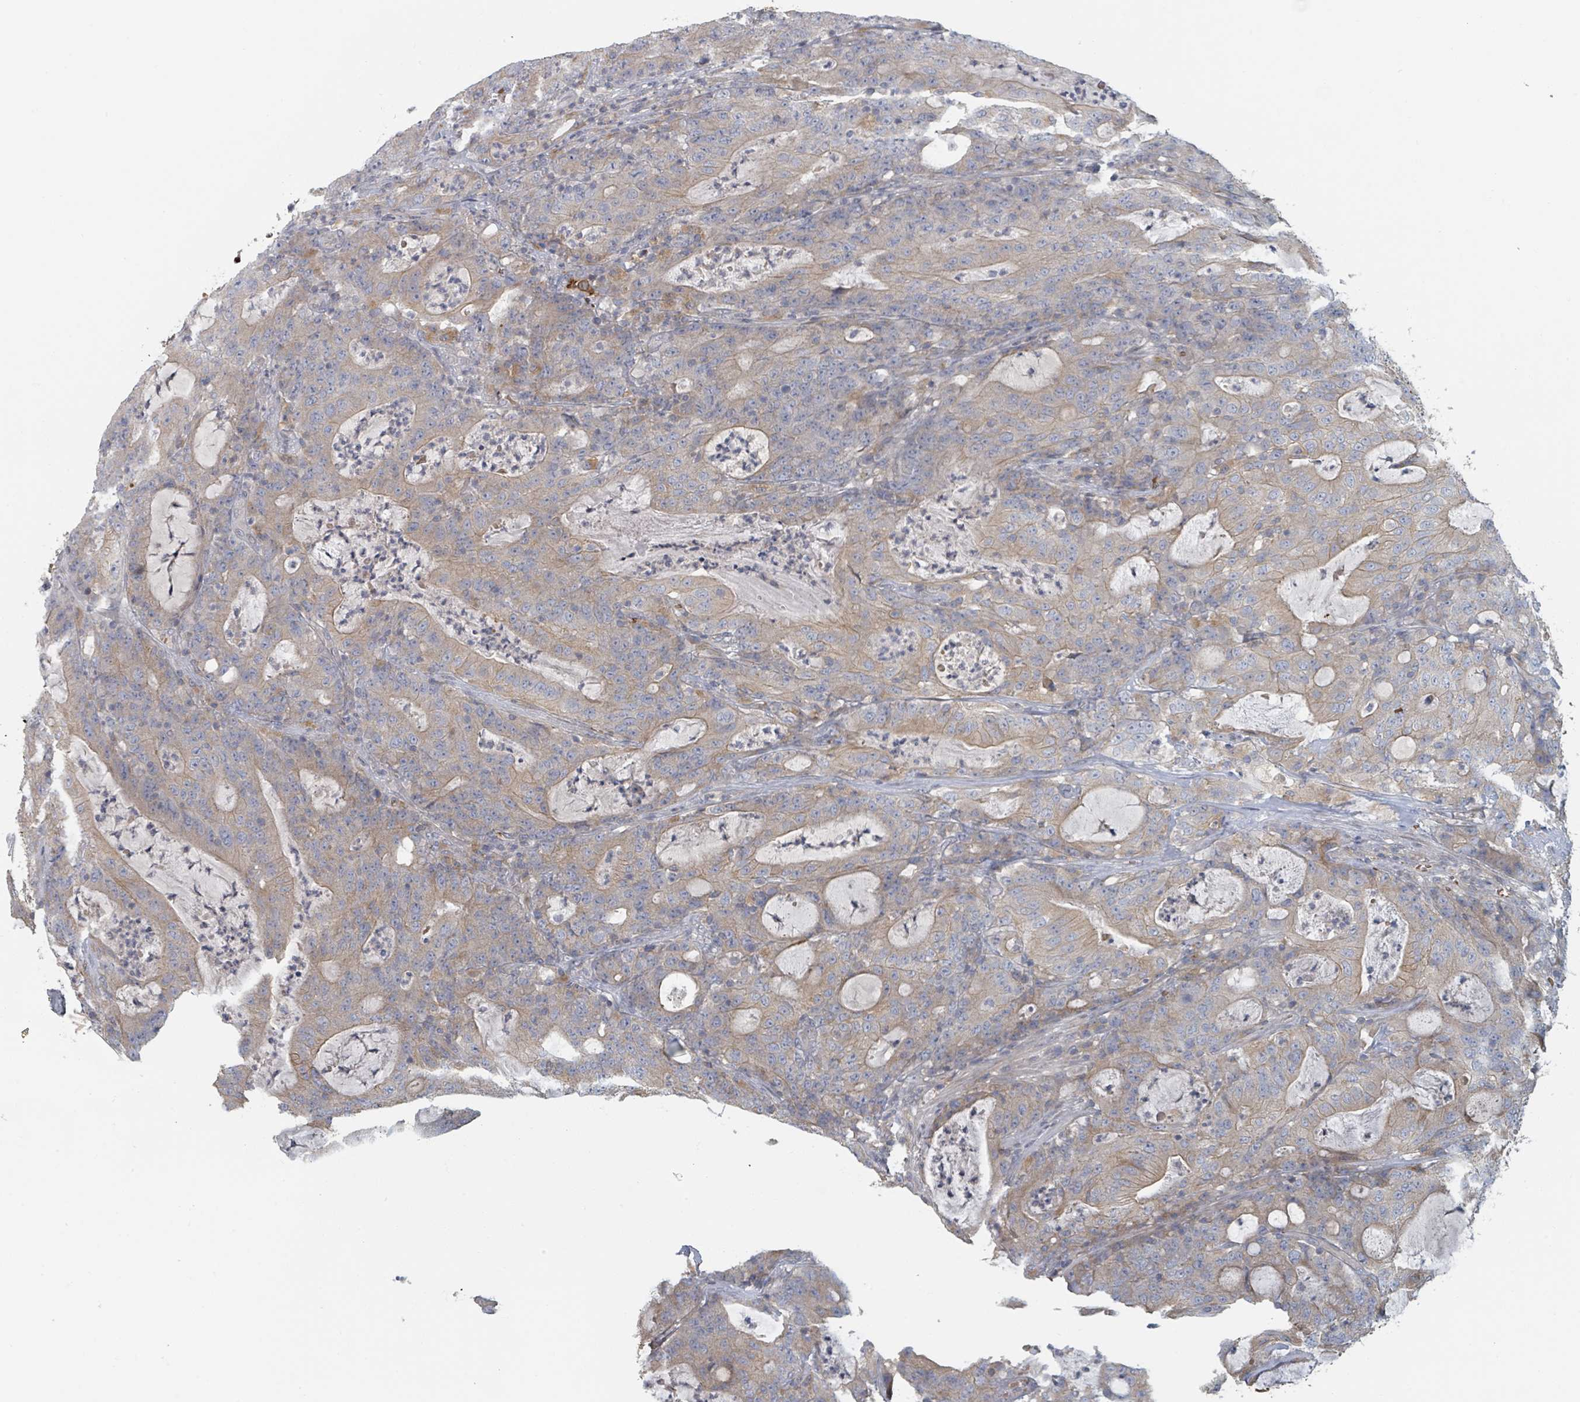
{"staining": {"intensity": "weak", "quantity": "25%-75%", "location": "cytoplasmic/membranous"}, "tissue": "colorectal cancer", "cell_type": "Tumor cells", "image_type": "cancer", "snomed": [{"axis": "morphology", "description": "Adenocarcinoma, NOS"}, {"axis": "topography", "description": "Colon"}], "caption": "Immunohistochemistry histopathology image of neoplastic tissue: human colorectal cancer (adenocarcinoma) stained using immunohistochemistry (IHC) demonstrates low levels of weak protein expression localized specifically in the cytoplasmic/membranous of tumor cells, appearing as a cytoplasmic/membranous brown color.", "gene": "TRPC4AP", "patient": {"sex": "male", "age": 83}}